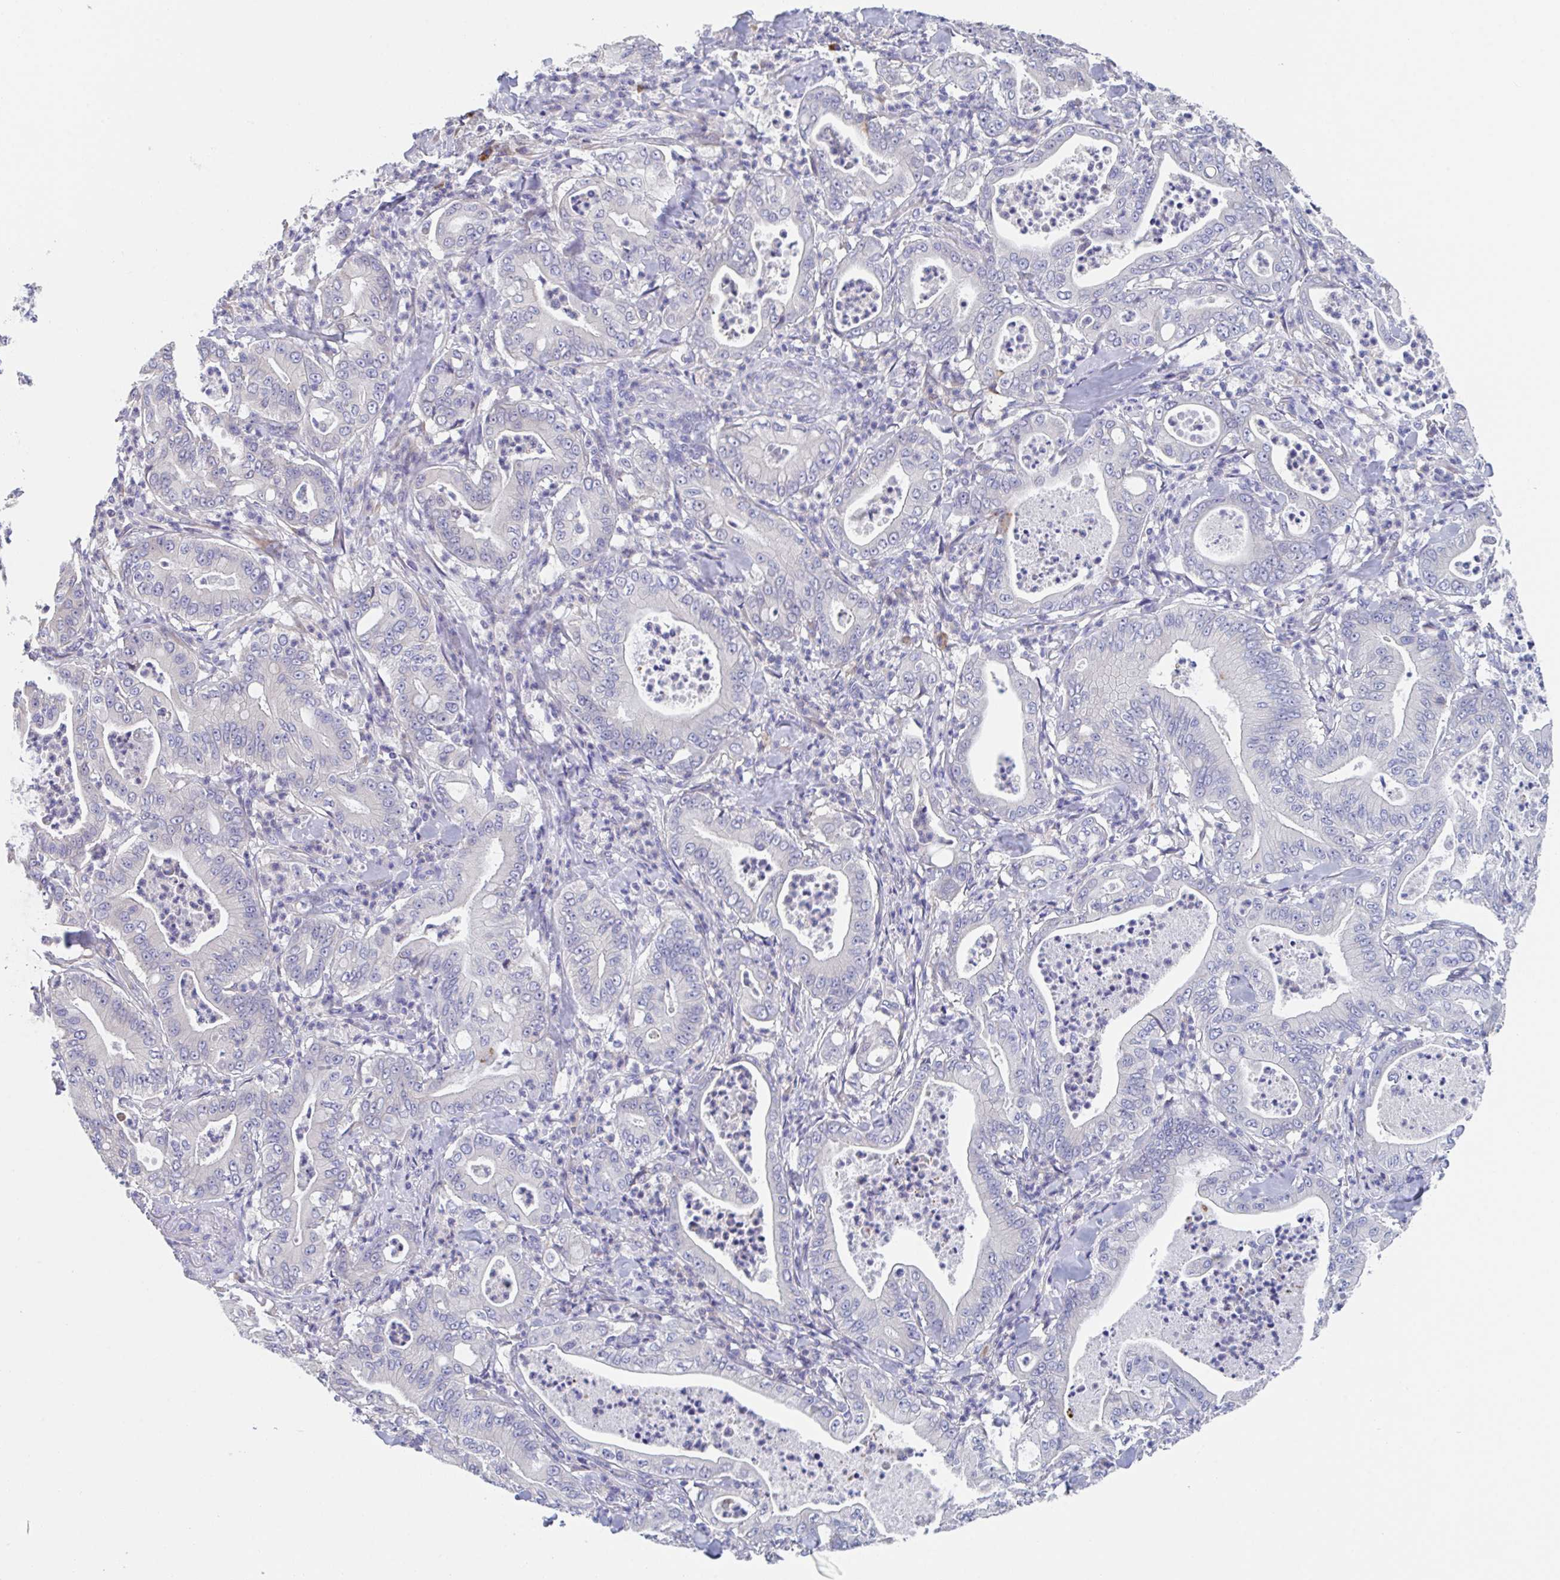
{"staining": {"intensity": "negative", "quantity": "none", "location": "none"}, "tissue": "pancreatic cancer", "cell_type": "Tumor cells", "image_type": "cancer", "snomed": [{"axis": "morphology", "description": "Adenocarcinoma, NOS"}, {"axis": "topography", "description": "Pancreas"}], "caption": "High power microscopy photomicrograph of an IHC image of pancreatic adenocarcinoma, revealing no significant staining in tumor cells.", "gene": "LRRC58", "patient": {"sex": "male", "age": 71}}